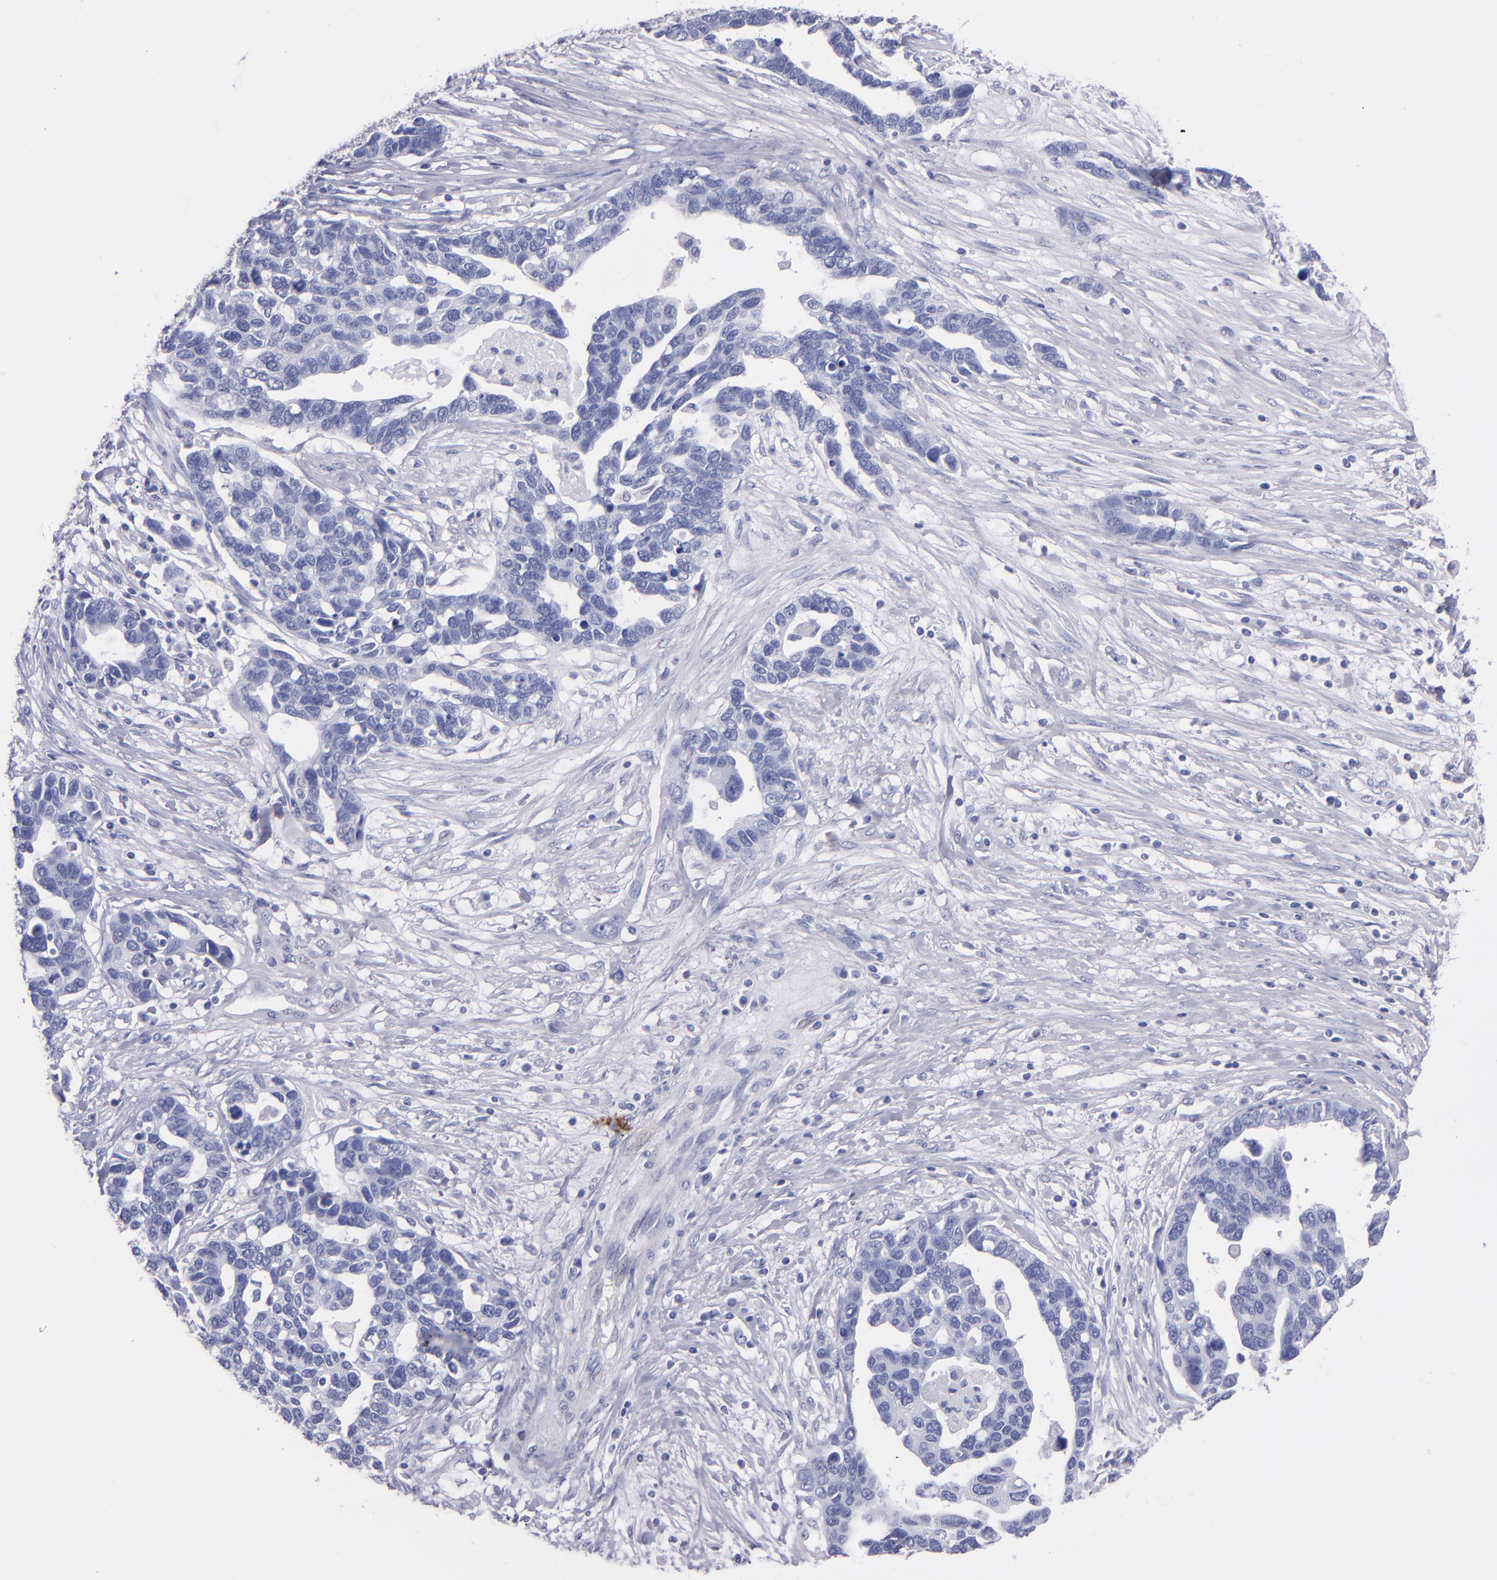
{"staining": {"intensity": "negative", "quantity": "none", "location": "none"}, "tissue": "ovarian cancer", "cell_type": "Tumor cells", "image_type": "cancer", "snomed": [{"axis": "morphology", "description": "Cystadenocarcinoma, serous, NOS"}, {"axis": "topography", "description": "Ovary"}], "caption": "Immunohistochemical staining of human serous cystadenocarcinoma (ovarian) displays no significant expression in tumor cells.", "gene": "TG", "patient": {"sex": "female", "age": 54}}